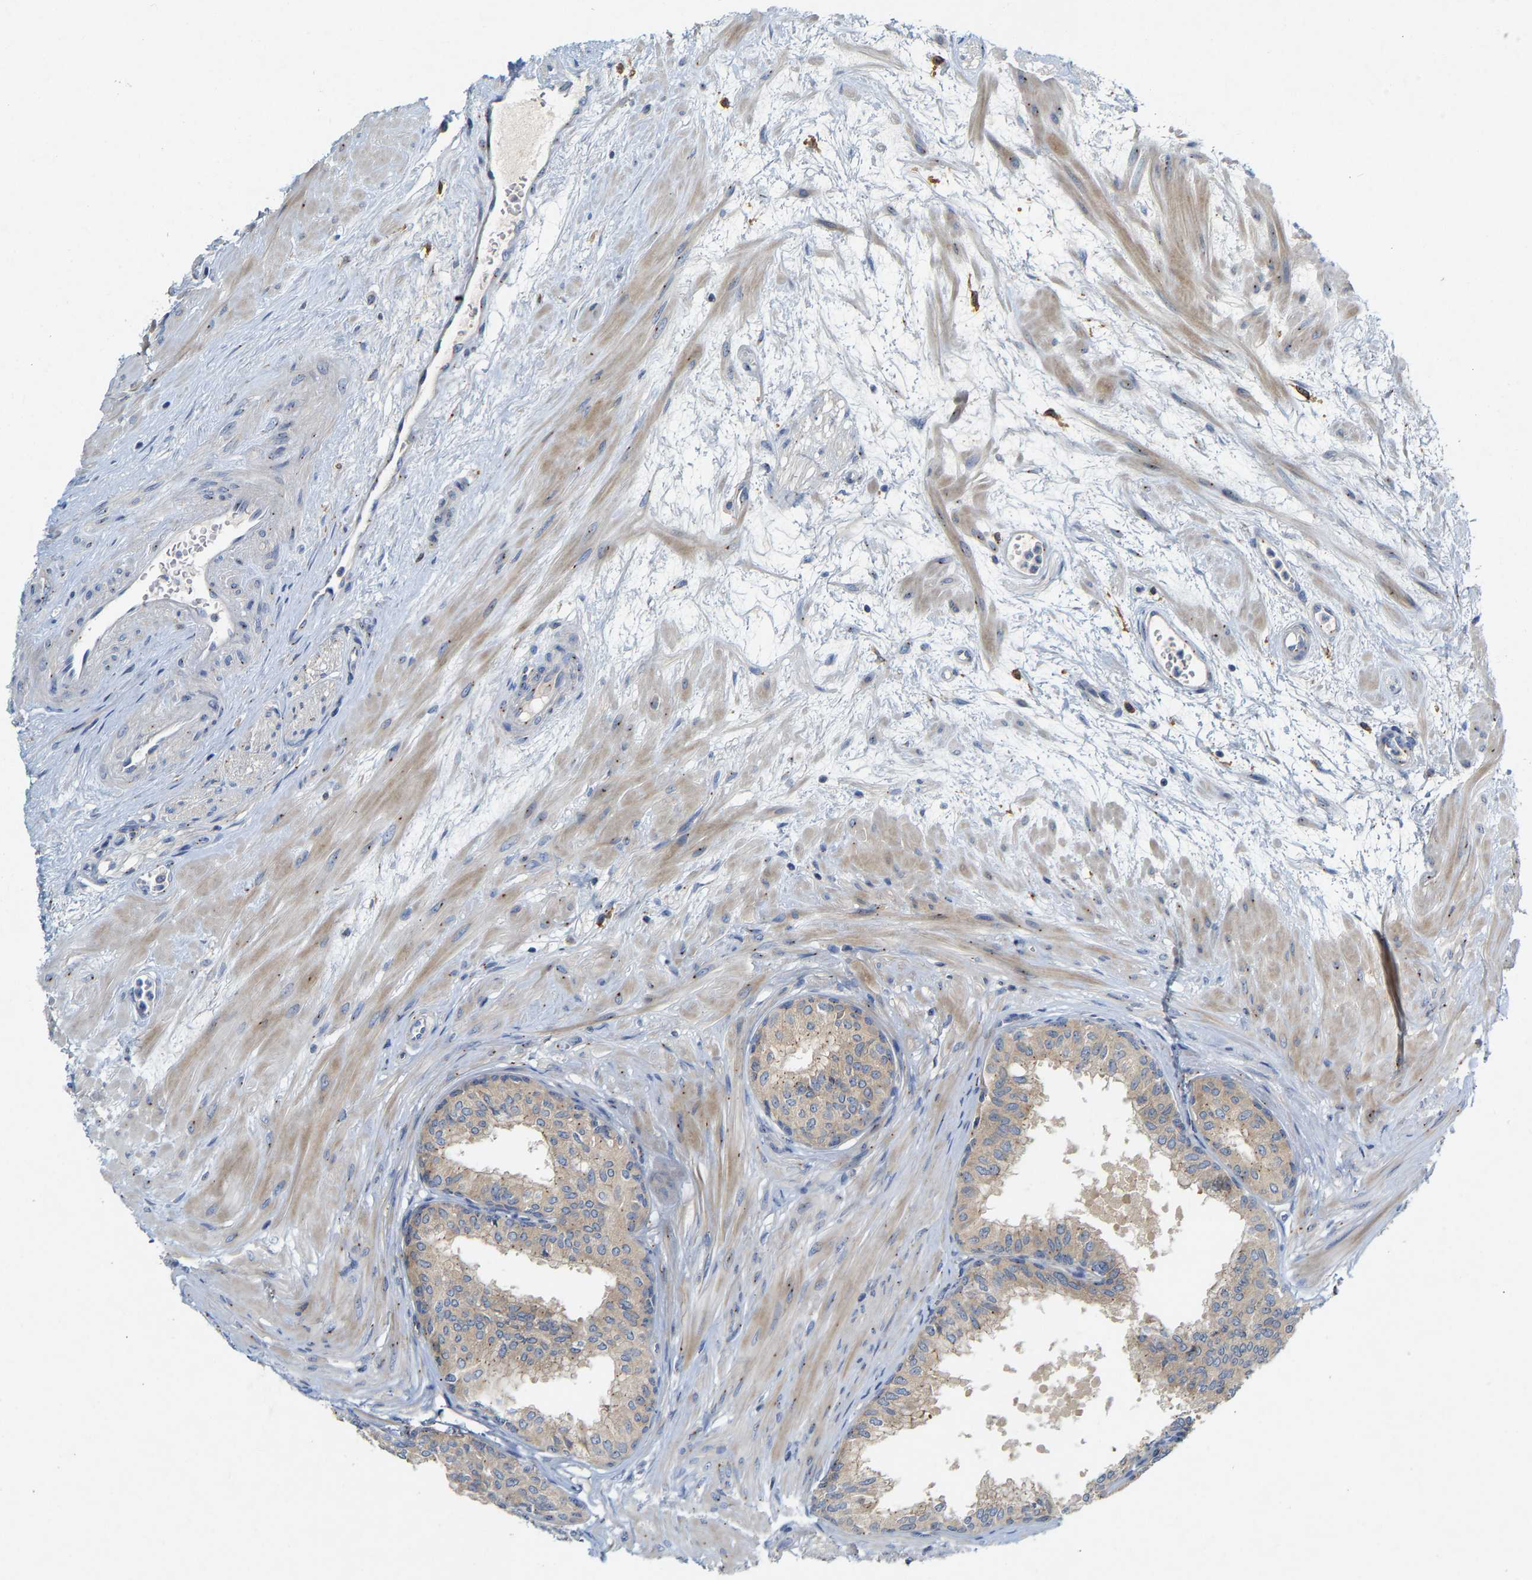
{"staining": {"intensity": "moderate", "quantity": ">75%", "location": "cytoplasmic/membranous"}, "tissue": "seminal vesicle", "cell_type": "Glandular cells", "image_type": "normal", "snomed": [{"axis": "morphology", "description": "Normal tissue, NOS"}, {"axis": "topography", "description": "Prostate"}, {"axis": "topography", "description": "Seminal veicle"}], "caption": "Moderate cytoplasmic/membranous expression is identified in about >75% of glandular cells in unremarkable seminal vesicle.", "gene": "PCNT", "patient": {"sex": "male", "age": 60}}